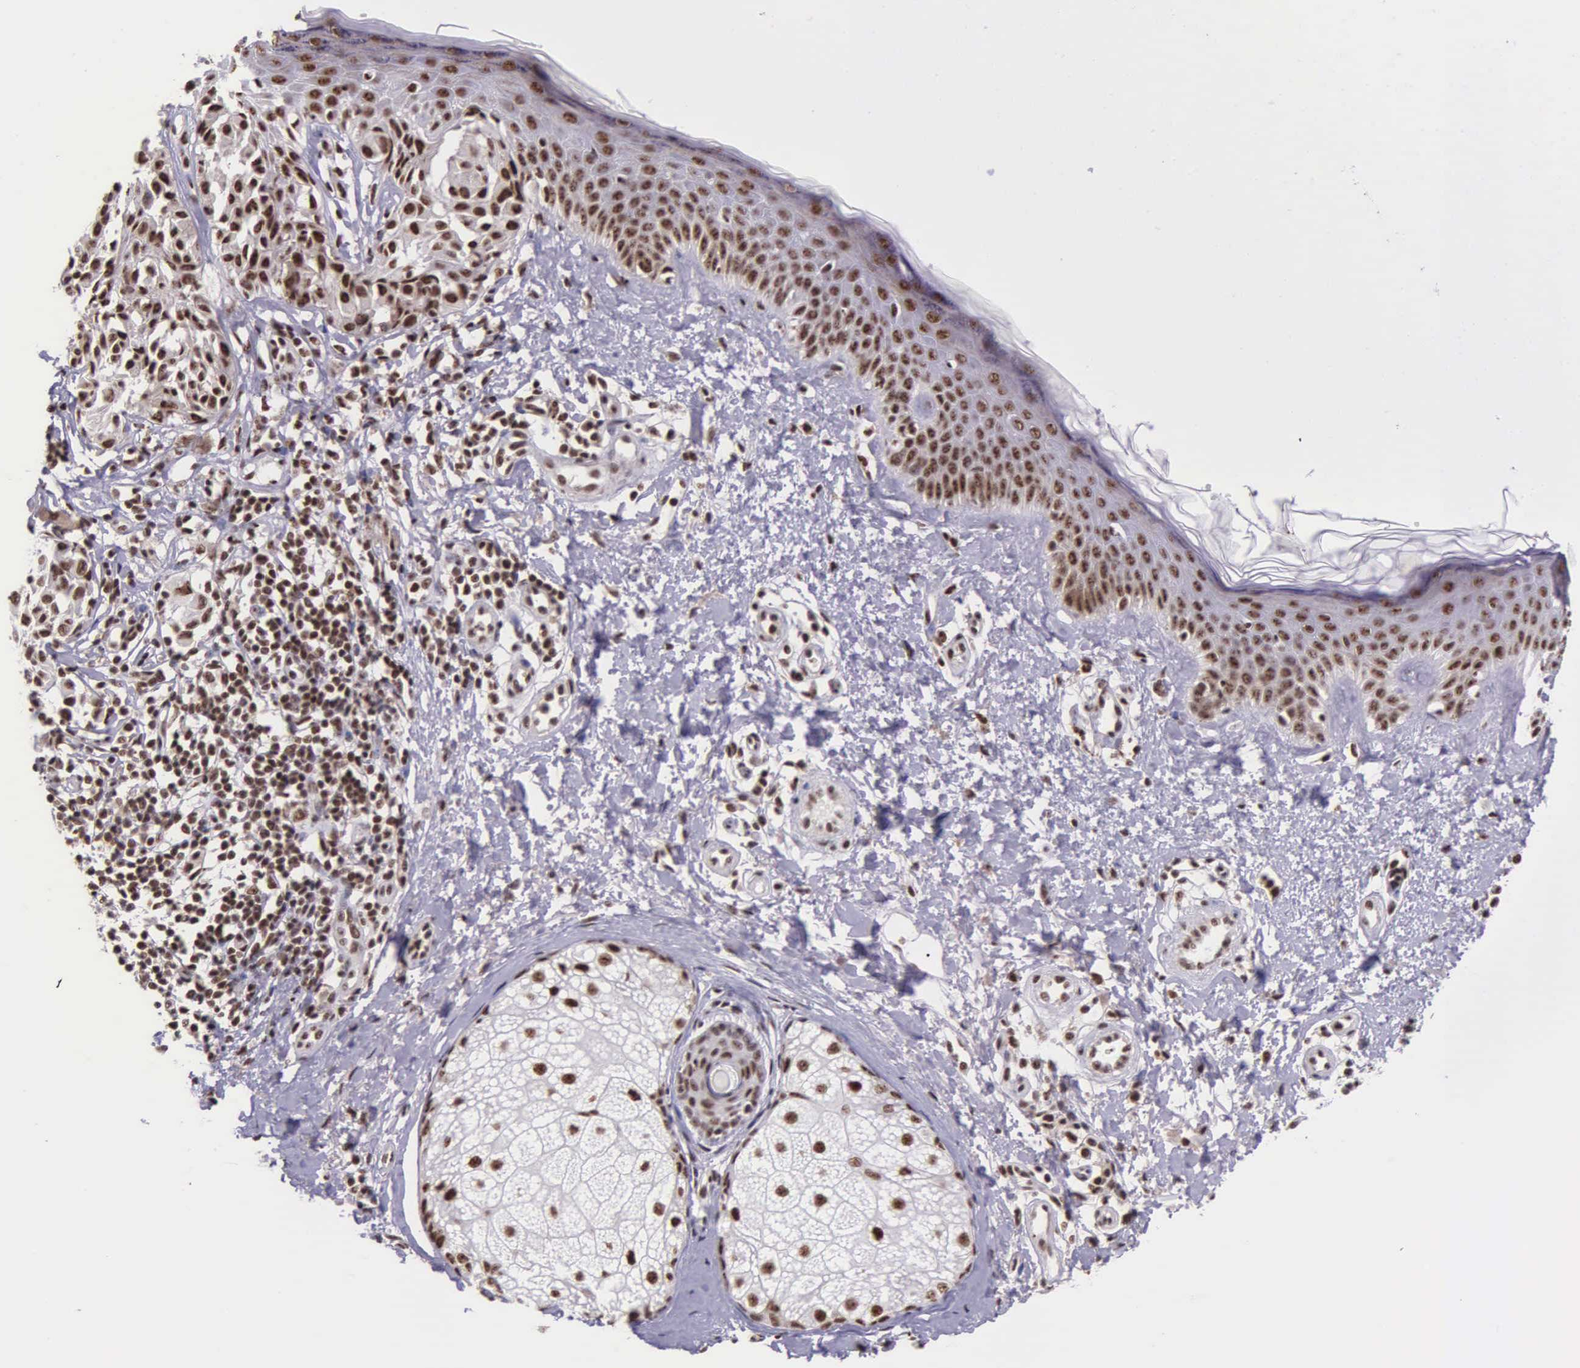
{"staining": {"intensity": "weak", "quantity": ">75%", "location": "nuclear"}, "tissue": "melanoma", "cell_type": "Tumor cells", "image_type": "cancer", "snomed": [{"axis": "morphology", "description": "Malignant melanoma, NOS"}, {"axis": "topography", "description": "Skin"}], "caption": "Protein staining by immunohistochemistry reveals weak nuclear staining in approximately >75% of tumor cells in melanoma. (Brightfield microscopy of DAB IHC at high magnification).", "gene": "FAM47A", "patient": {"sex": "male", "age": 49}}